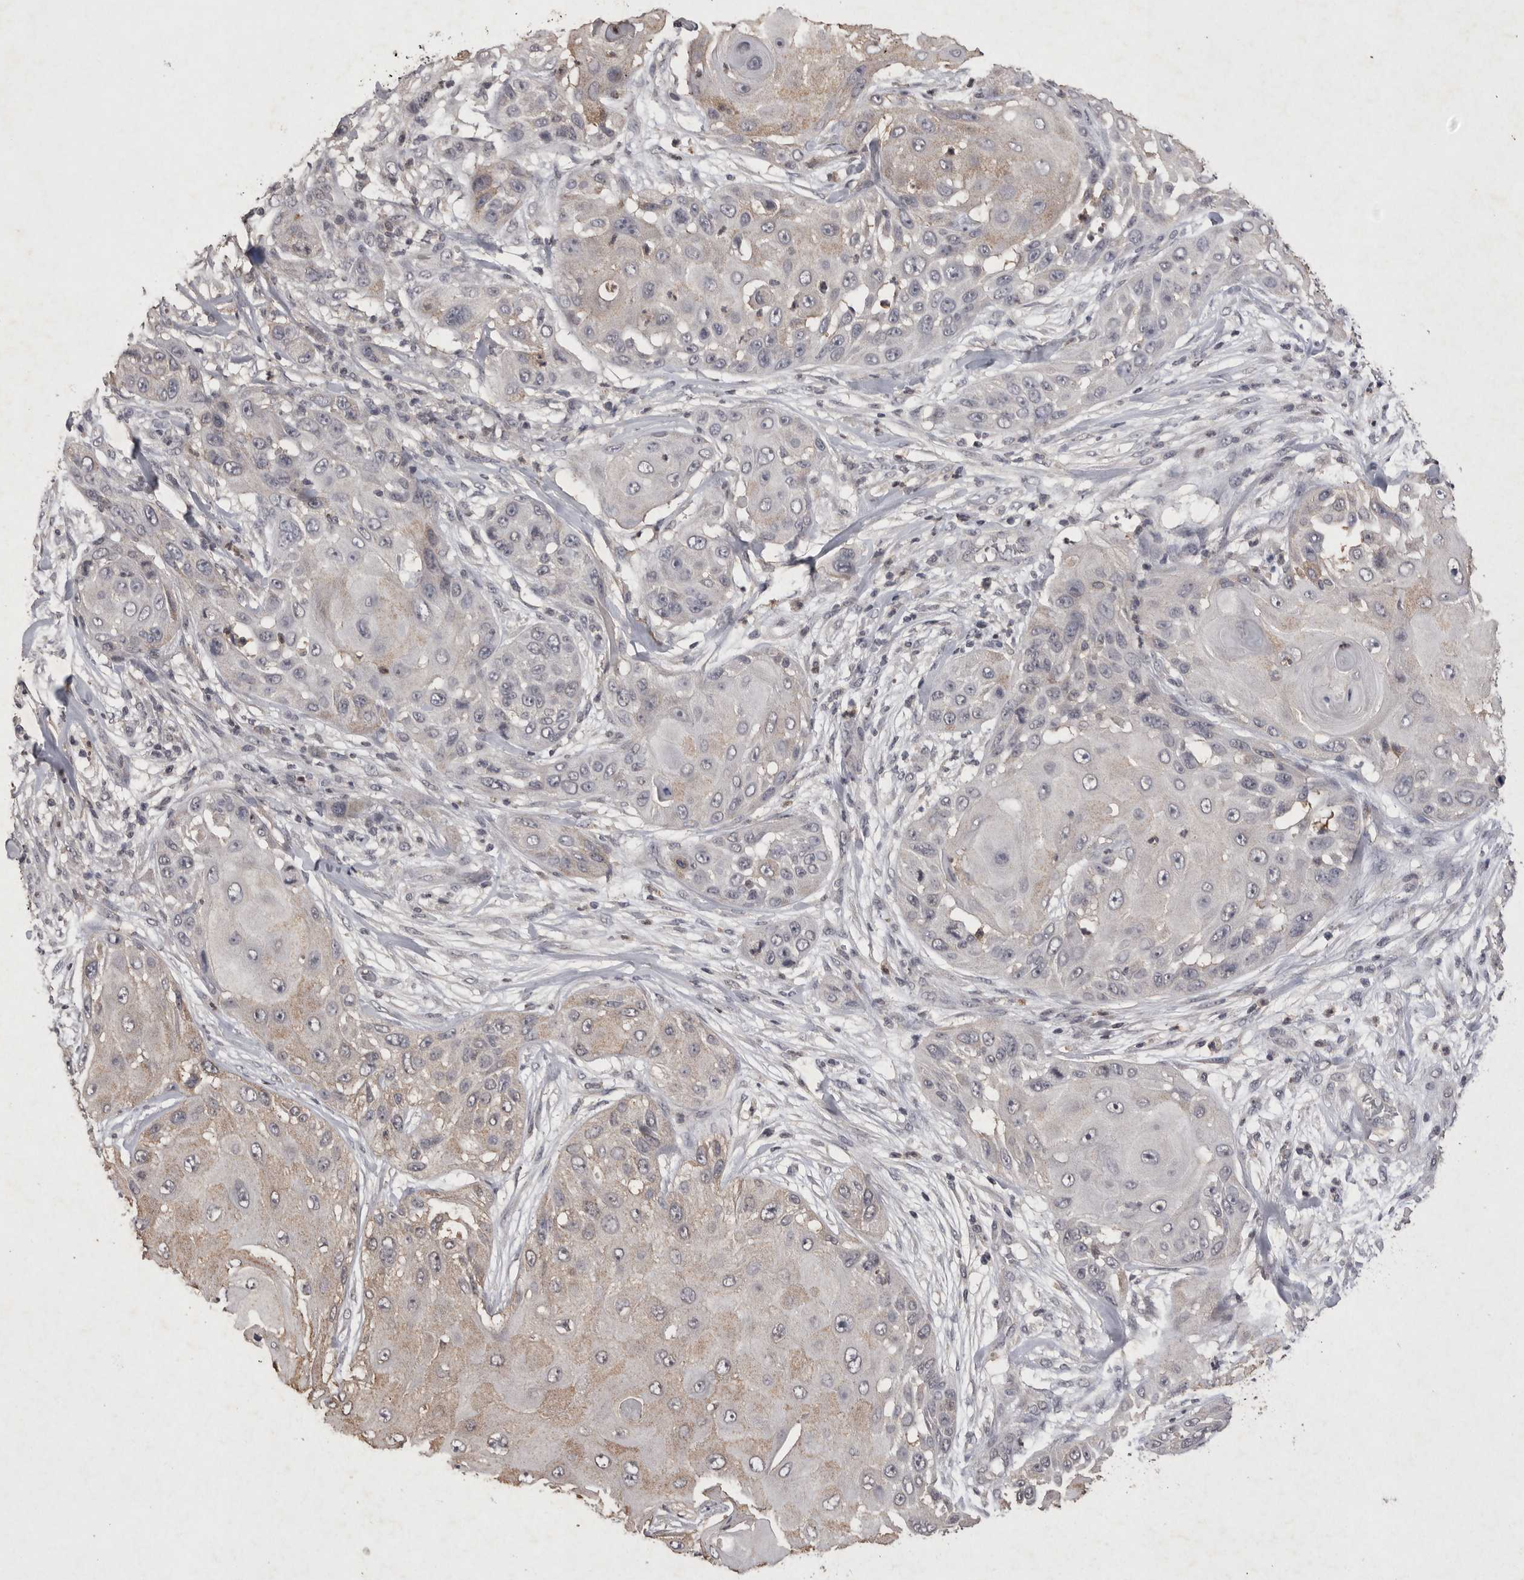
{"staining": {"intensity": "weak", "quantity": "<25%", "location": "cytoplasmic/membranous"}, "tissue": "skin cancer", "cell_type": "Tumor cells", "image_type": "cancer", "snomed": [{"axis": "morphology", "description": "Squamous cell carcinoma, NOS"}, {"axis": "topography", "description": "Skin"}], "caption": "Squamous cell carcinoma (skin) was stained to show a protein in brown. There is no significant positivity in tumor cells.", "gene": "APLNR", "patient": {"sex": "female", "age": 44}}